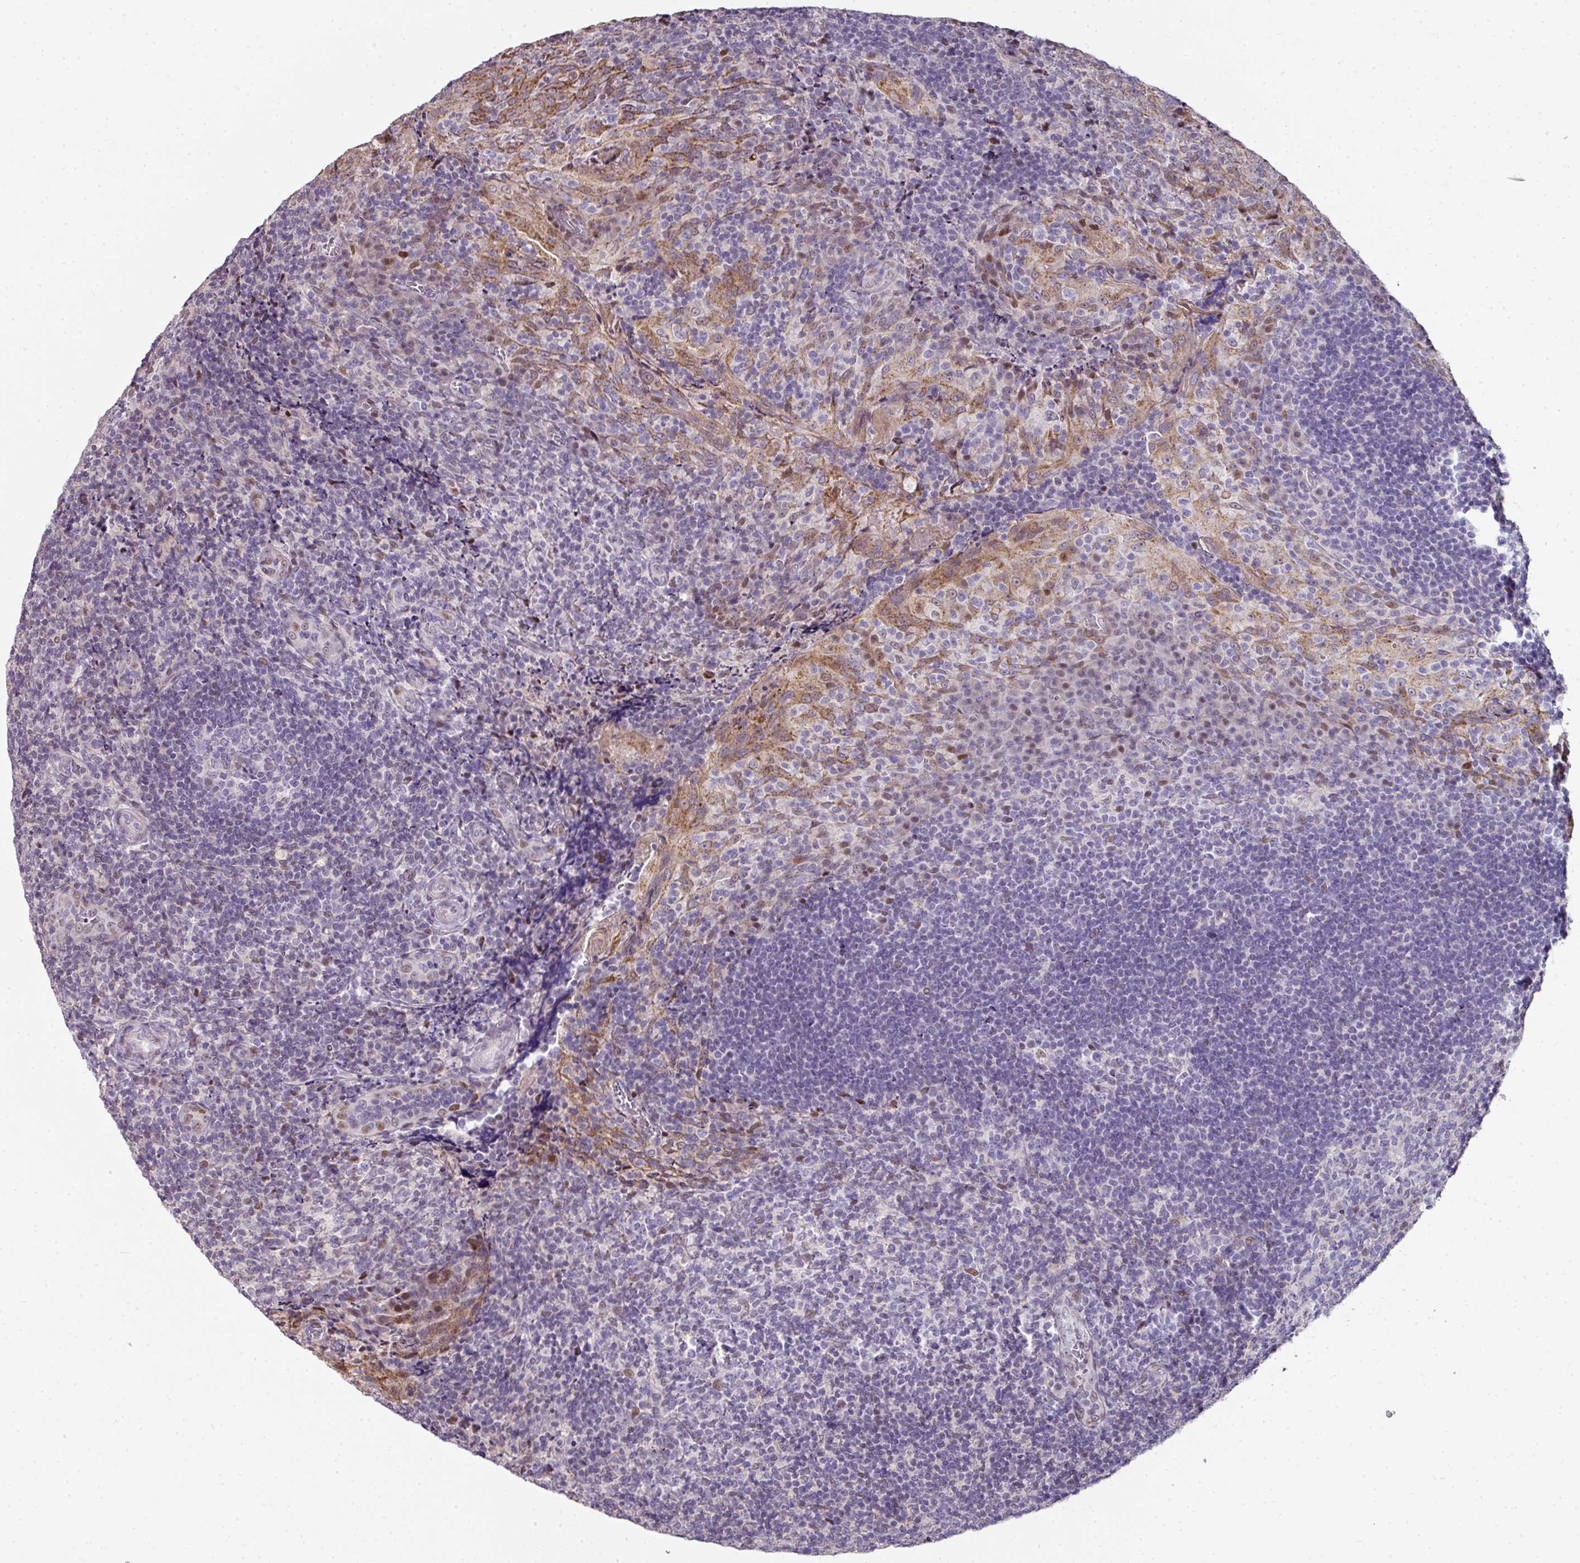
{"staining": {"intensity": "moderate", "quantity": "<25%", "location": "nuclear"}, "tissue": "tonsil", "cell_type": "Germinal center cells", "image_type": "normal", "snomed": [{"axis": "morphology", "description": "Normal tissue, NOS"}, {"axis": "topography", "description": "Tonsil"}], "caption": "IHC image of benign tonsil: human tonsil stained using immunohistochemistry demonstrates low levels of moderate protein expression localized specifically in the nuclear of germinal center cells, appearing as a nuclear brown color.", "gene": "ANKRD18A", "patient": {"sex": "male", "age": 17}}